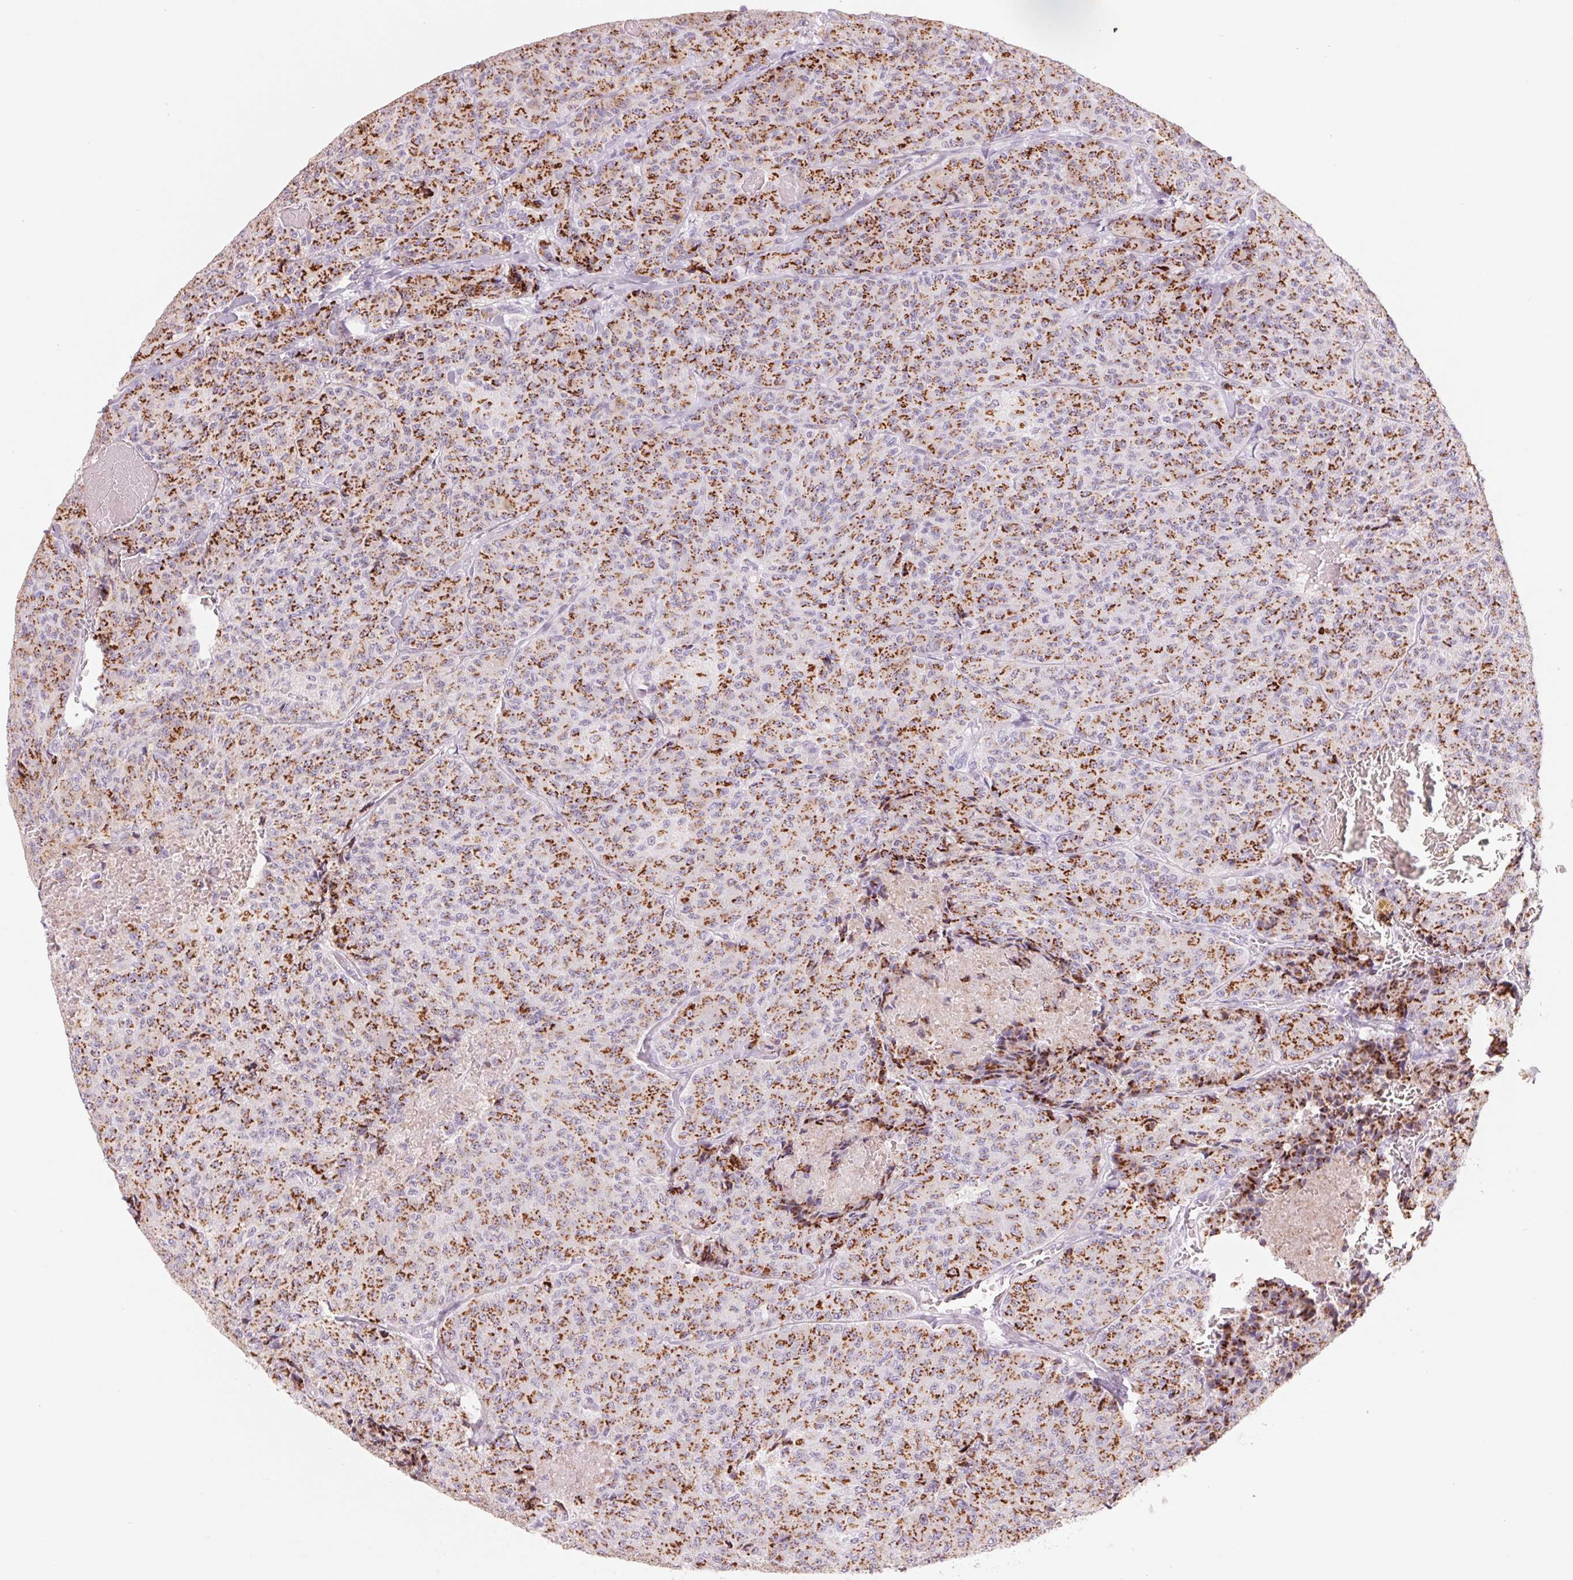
{"staining": {"intensity": "strong", "quantity": ">75%", "location": "cytoplasmic/membranous"}, "tissue": "carcinoid", "cell_type": "Tumor cells", "image_type": "cancer", "snomed": [{"axis": "morphology", "description": "Carcinoid, malignant, NOS"}, {"axis": "topography", "description": "Lung"}], "caption": "Protein expression by IHC displays strong cytoplasmic/membranous expression in approximately >75% of tumor cells in carcinoid (malignant). Nuclei are stained in blue.", "gene": "GALNT7", "patient": {"sex": "male", "age": 71}}